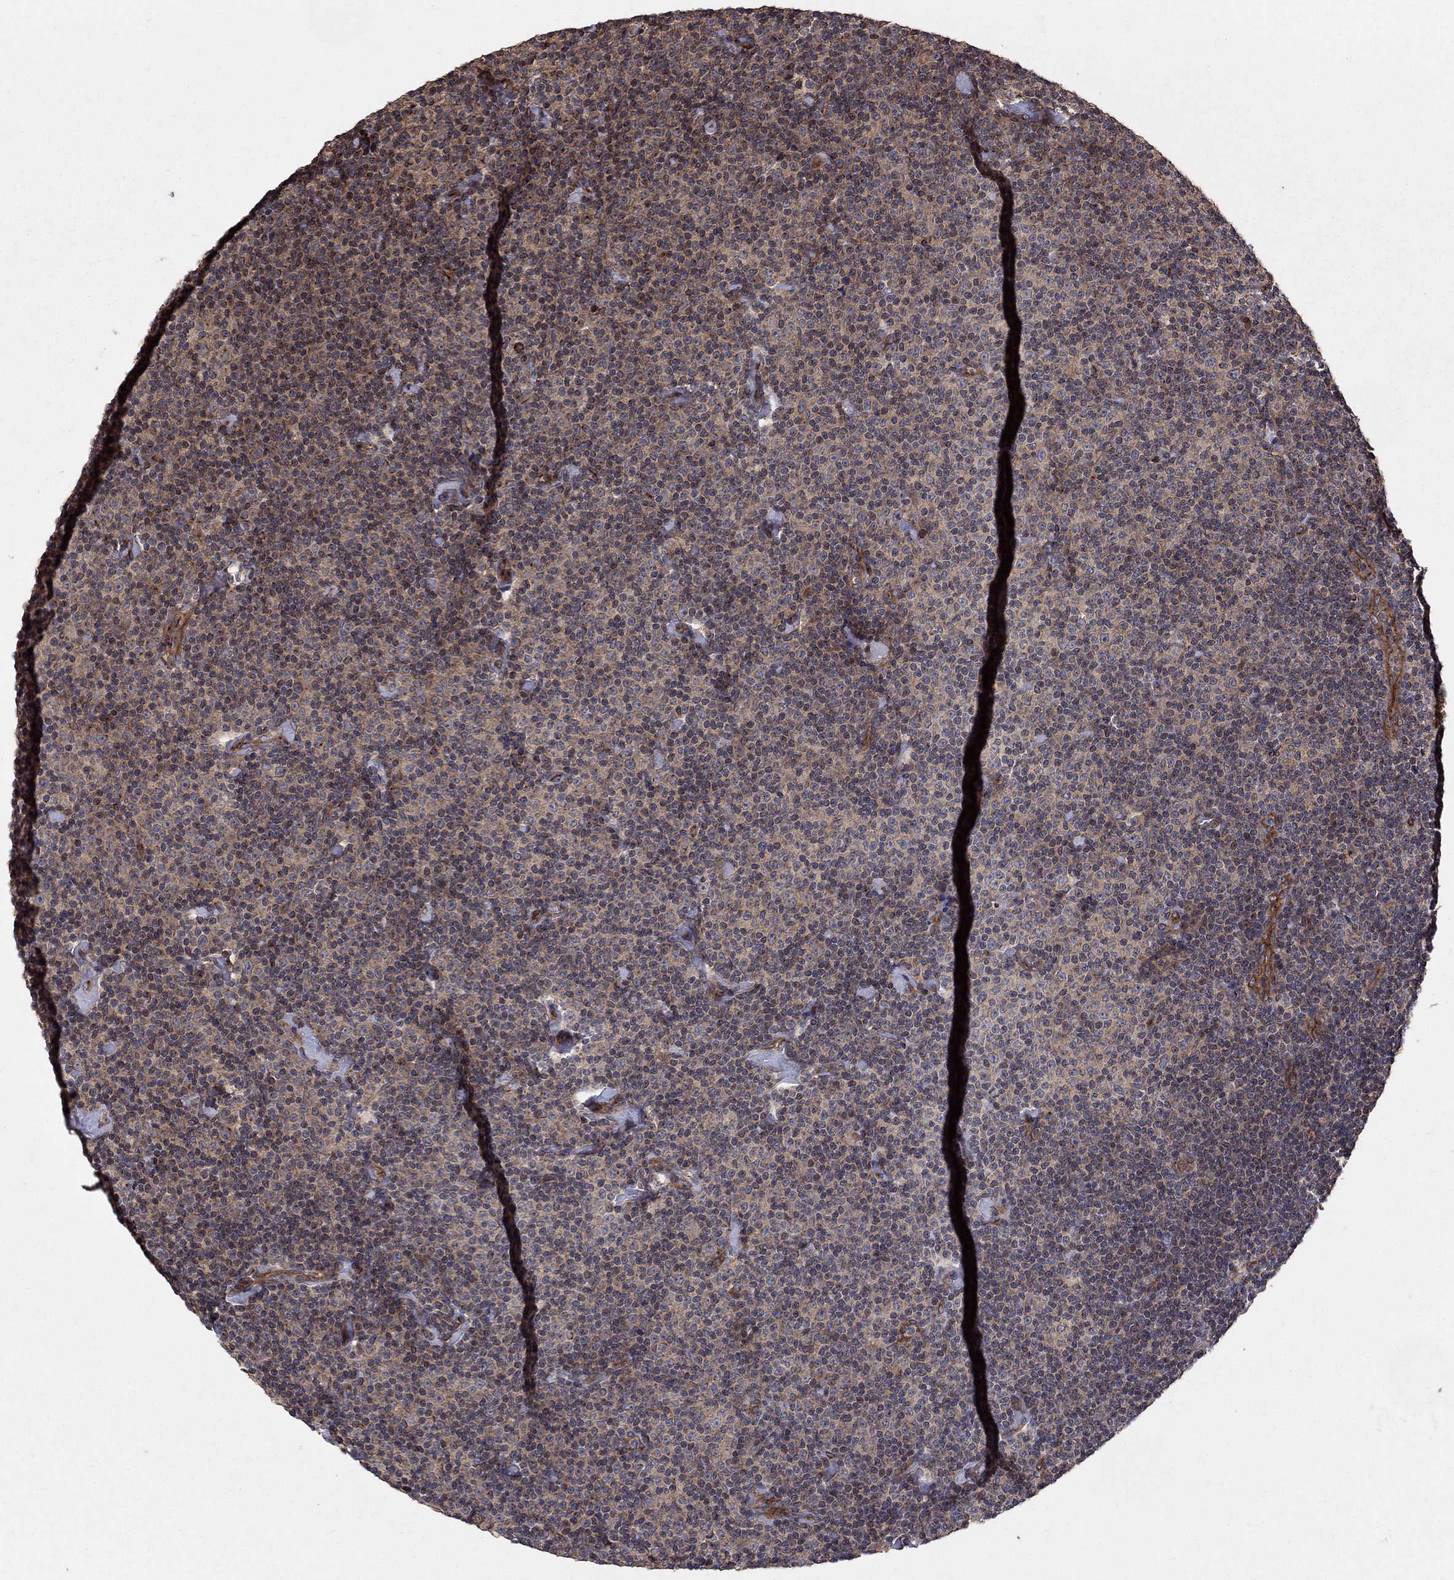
{"staining": {"intensity": "weak", "quantity": ">75%", "location": "cytoplasmic/membranous"}, "tissue": "lymphoma", "cell_type": "Tumor cells", "image_type": "cancer", "snomed": [{"axis": "morphology", "description": "Malignant lymphoma, non-Hodgkin's type, Low grade"}, {"axis": "topography", "description": "Lymph node"}], "caption": "Immunohistochemistry (IHC) (DAB) staining of lymphoma demonstrates weak cytoplasmic/membranous protein expression in approximately >75% of tumor cells.", "gene": "BMERB1", "patient": {"sex": "male", "age": 81}}